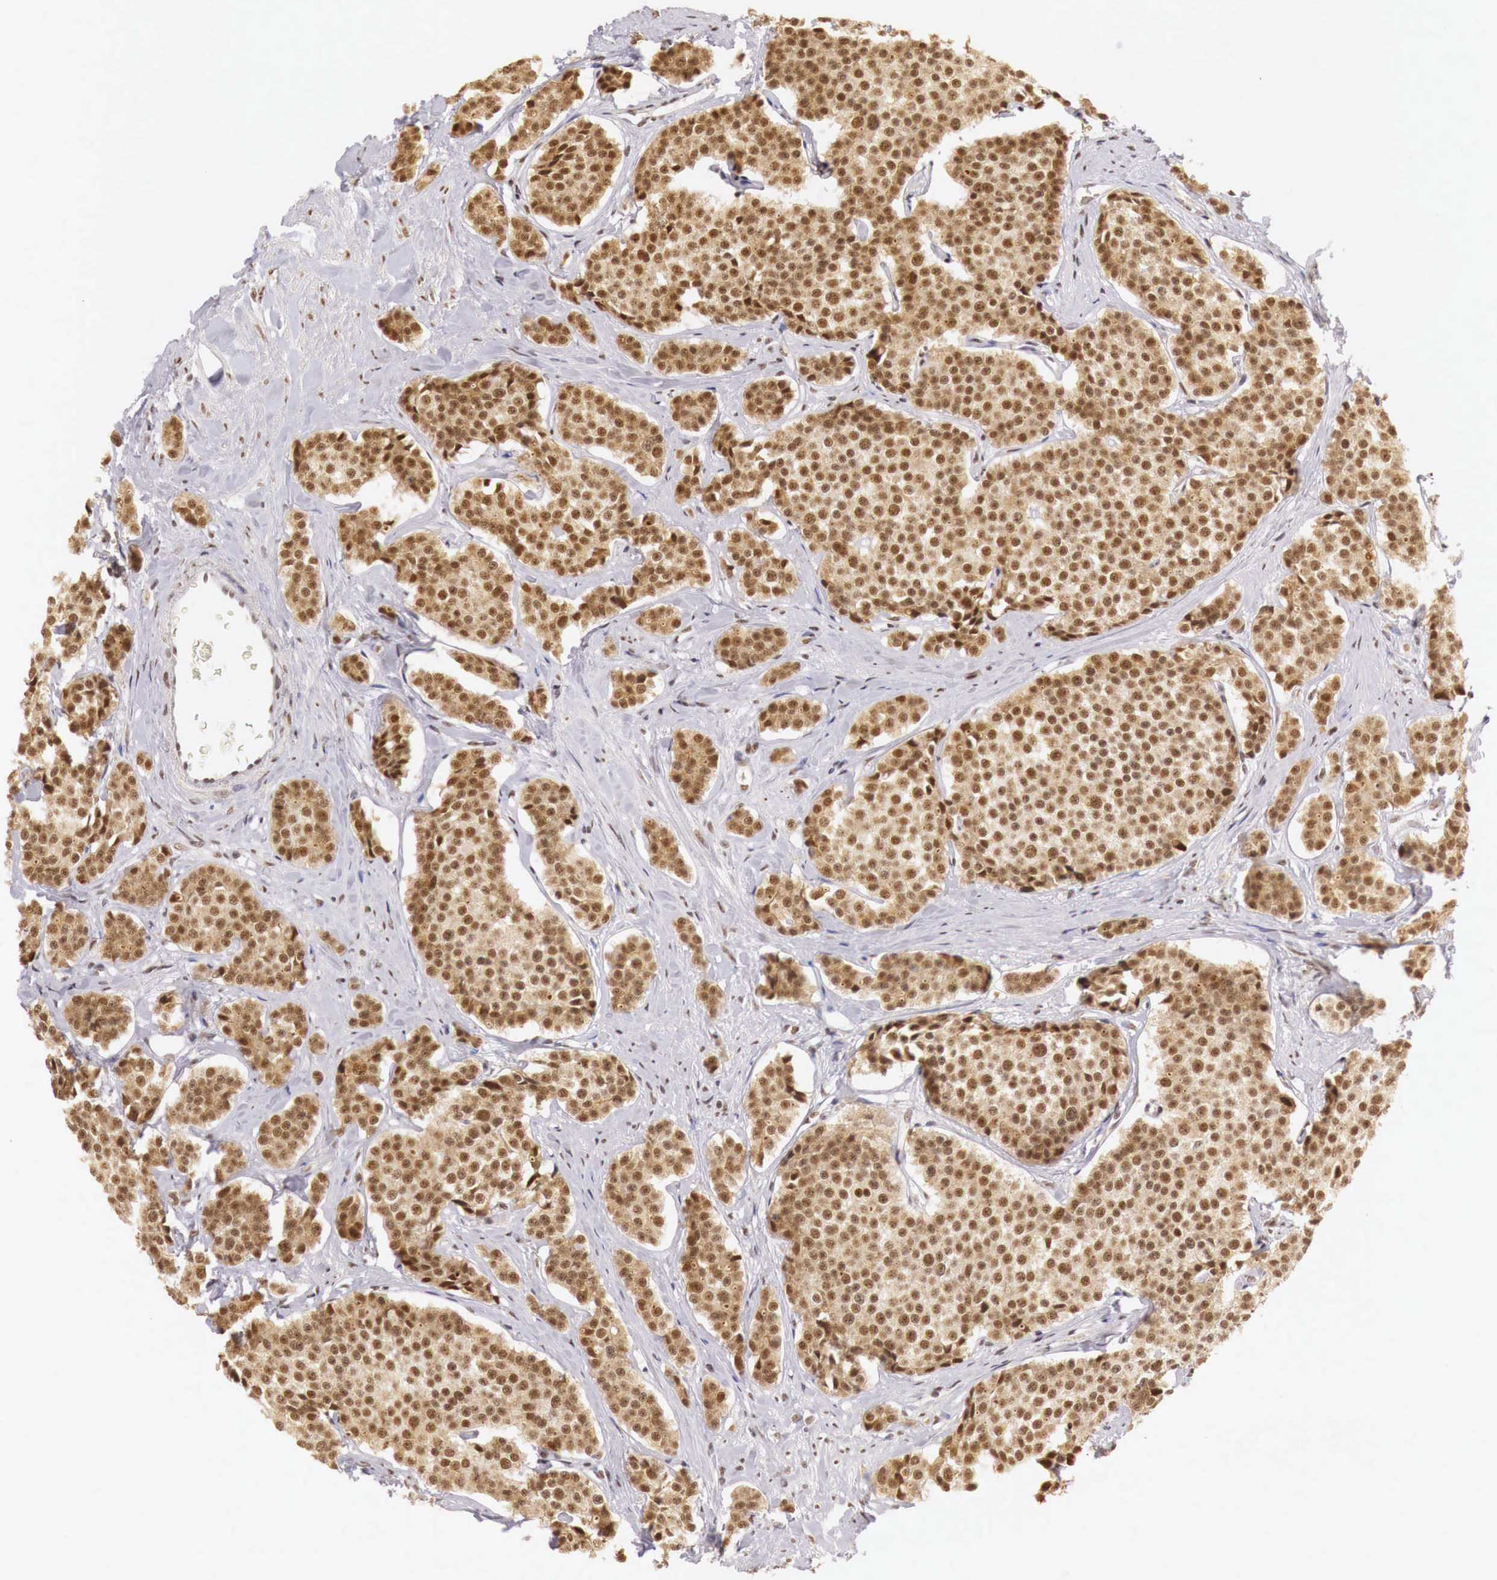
{"staining": {"intensity": "moderate", "quantity": ">75%", "location": "cytoplasmic/membranous,nuclear"}, "tissue": "carcinoid", "cell_type": "Tumor cells", "image_type": "cancer", "snomed": [{"axis": "morphology", "description": "Carcinoid, malignant, NOS"}, {"axis": "topography", "description": "Small intestine"}], "caption": "This histopathology image demonstrates immunohistochemistry staining of malignant carcinoid, with medium moderate cytoplasmic/membranous and nuclear staining in approximately >75% of tumor cells.", "gene": "GPKOW", "patient": {"sex": "male", "age": 60}}